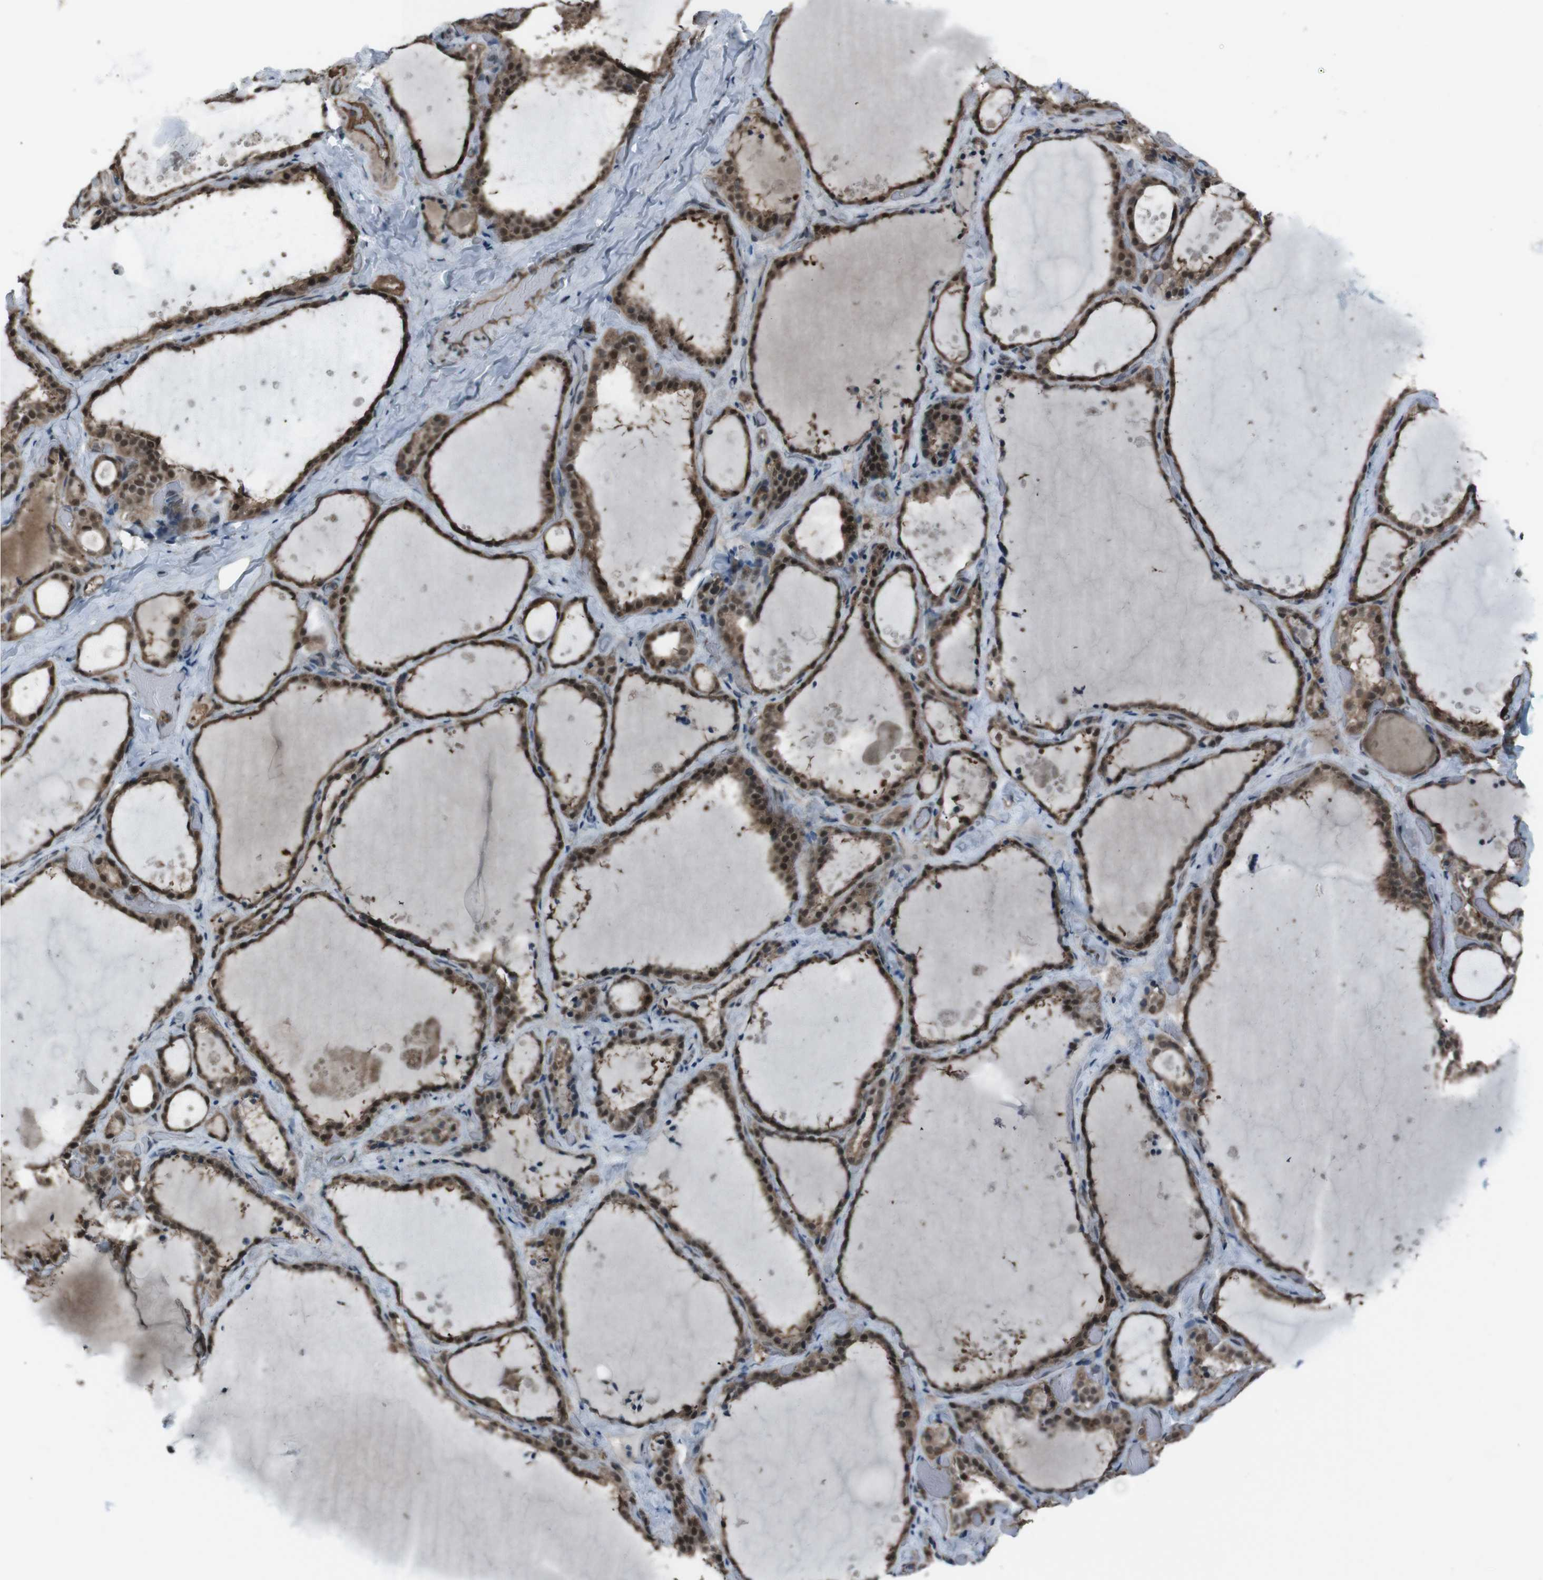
{"staining": {"intensity": "strong", "quantity": ">75%", "location": "cytoplasmic/membranous,nuclear"}, "tissue": "thyroid gland", "cell_type": "Glandular cells", "image_type": "normal", "snomed": [{"axis": "morphology", "description": "Normal tissue, NOS"}, {"axis": "topography", "description": "Thyroid gland"}], "caption": "Immunohistochemical staining of normal thyroid gland reveals >75% levels of strong cytoplasmic/membranous,nuclear protein expression in approximately >75% of glandular cells. (IHC, brightfield microscopy, high magnification).", "gene": "SS18L1", "patient": {"sex": "female", "age": 44}}